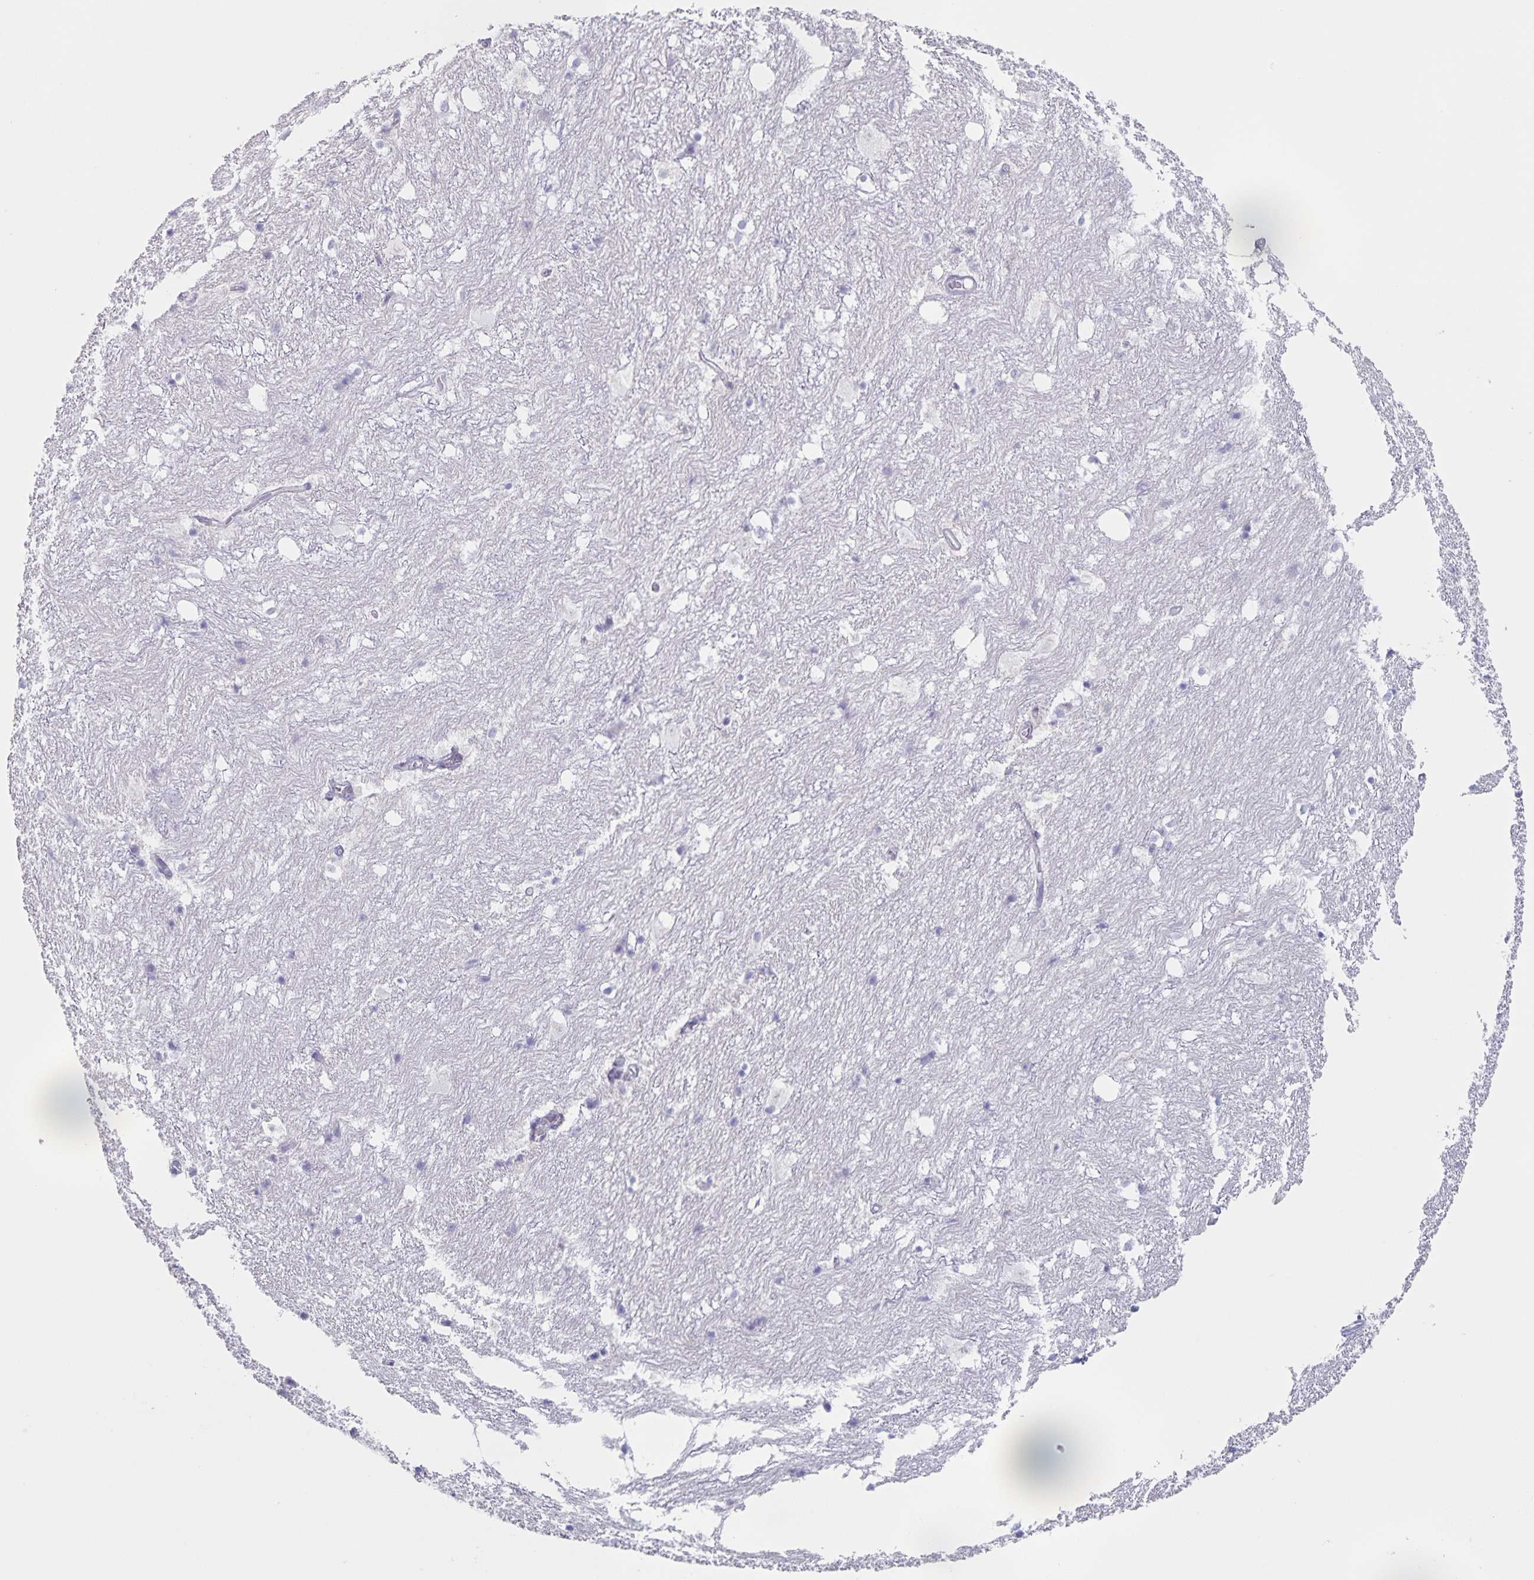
{"staining": {"intensity": "negative", "quantity": "none", "location": "none"}, "tissue": "hippocampus", "cell_type": "Glial cells", "image_type": "normal", "snomed": [{"axis": "morphology", "description": "Normal tissue, NOS"}, {"axis": "topography", "description": "Hippocampus"}], "caption": "Glial cells show no significant expression in unremarkable hippocampus.", "gene": "CENPH", "patient": {"sex": "female", "age": 52}}